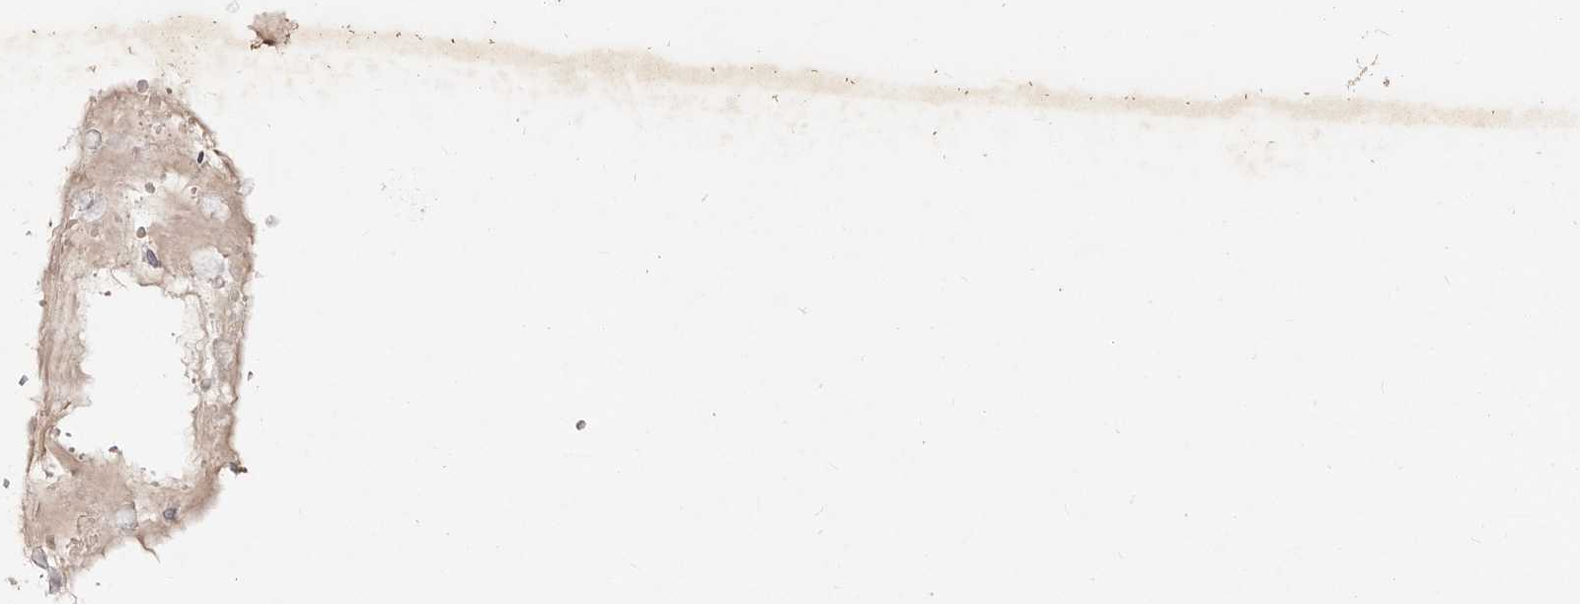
{"staining": {"intensity": "negative", "quantity": "none", "location": "none"}, "tissue": "stomach", "cell_type": "Glandular cells", "image_type": "normal", "snomed": [{"axis": "morphology", "description": "Normal tissue, NOS"}, {"axis": "topography", "description": "Stomach"}, {"axis": "topography", "description": "Stomach, lower"}], "caption": "Immunohistochemistry histopathology image of normal stomach: human stomach stained with DAB displays no significant protein positivity in glandular cells.", "gene": "MRPS33", "patient": {"sex": "female", "age": 56}}